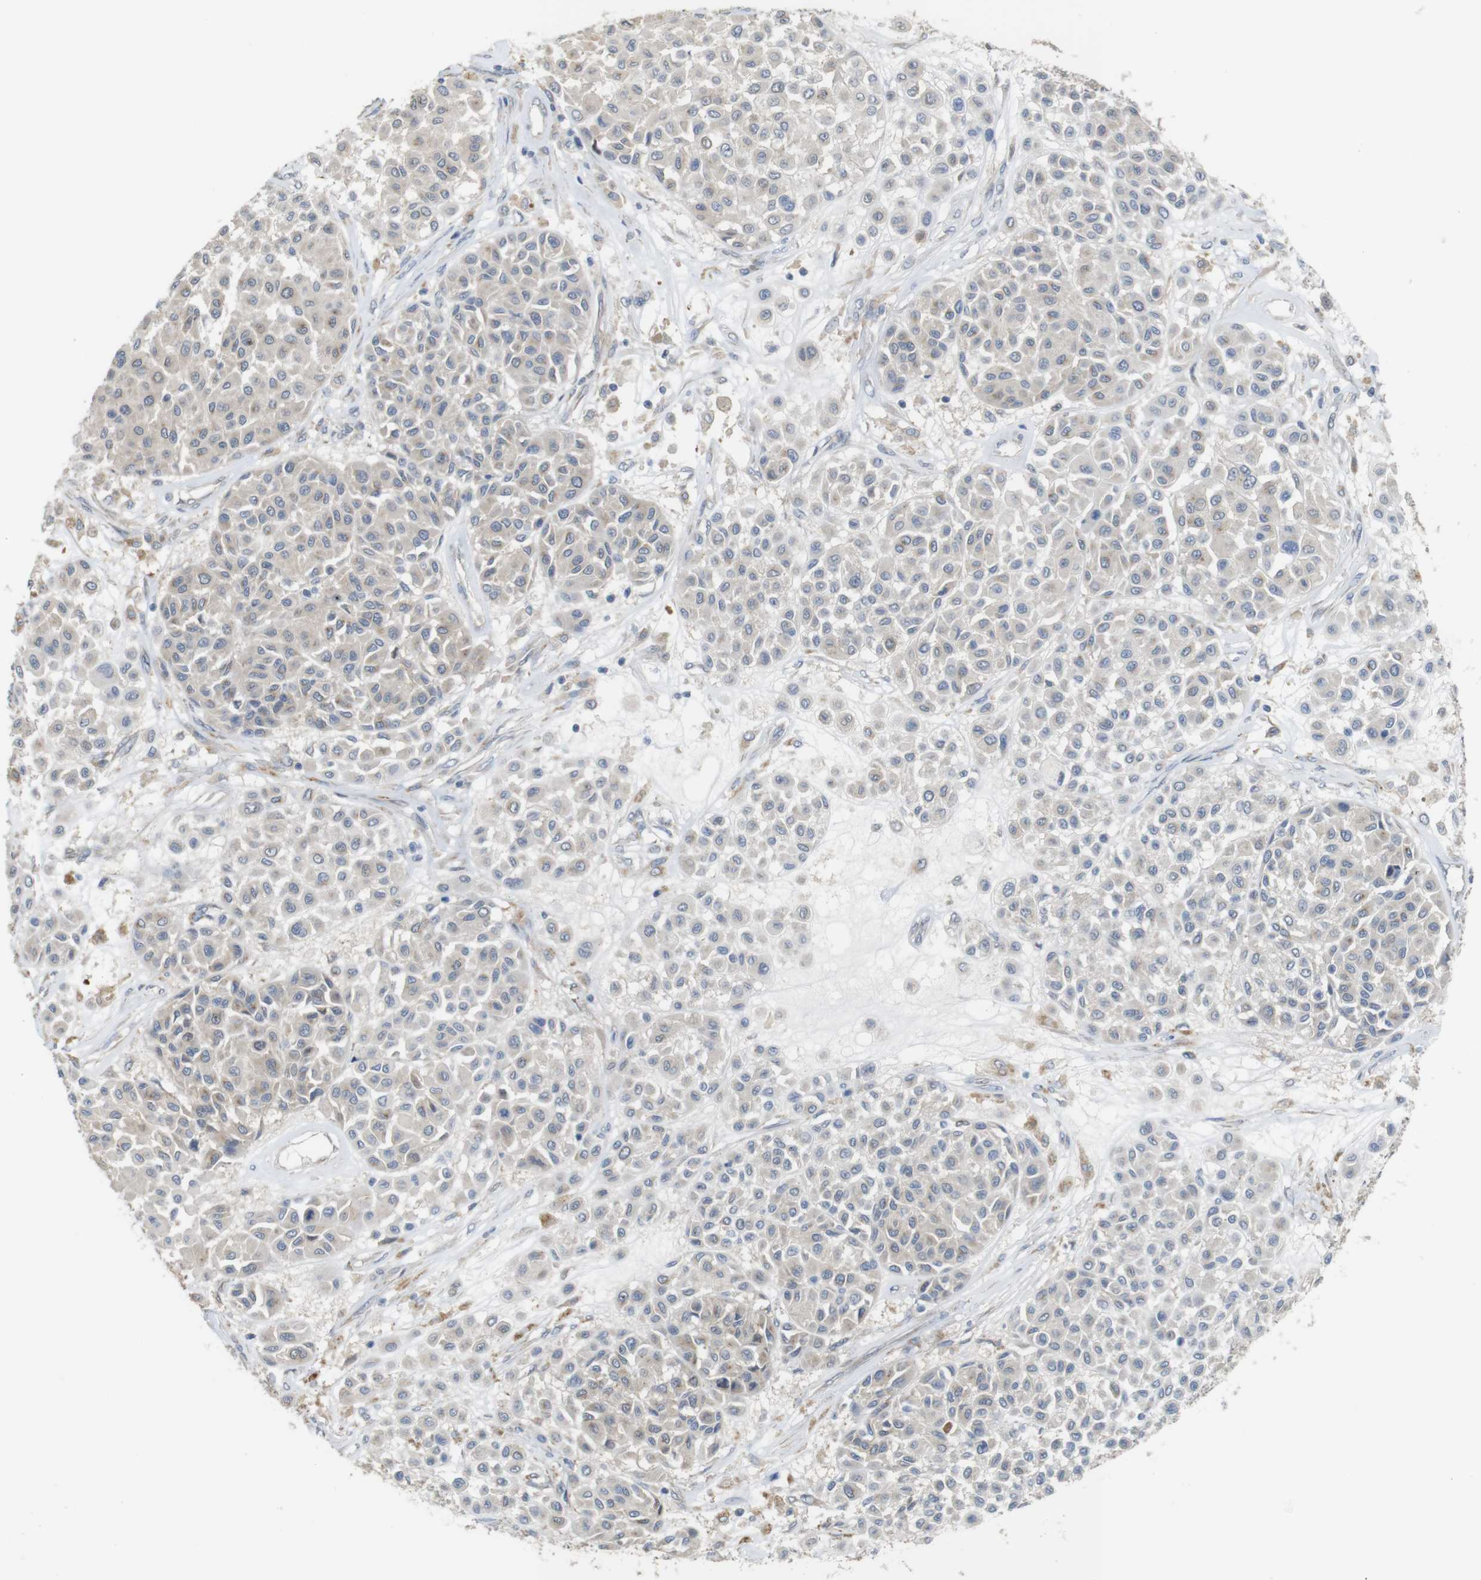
{"staining": {"intensity": "negative", "quantity": "none", "location": "none"}, "tissue": "melanoma", "cell_type": "Tumor cells", "image_type": "cancer", "snomed": [{"axis": "morphology", "description": "Malignant melanoma, Metastatic site"}, {"axis": "topography", "description": "Soft tissue"}], "caption": "A photomicrograph of melanoma stained for a protein exhibits no brown staining in tumor cells.", "gene": "CDC34", "patient": {"sex": "male", "age": 41}}